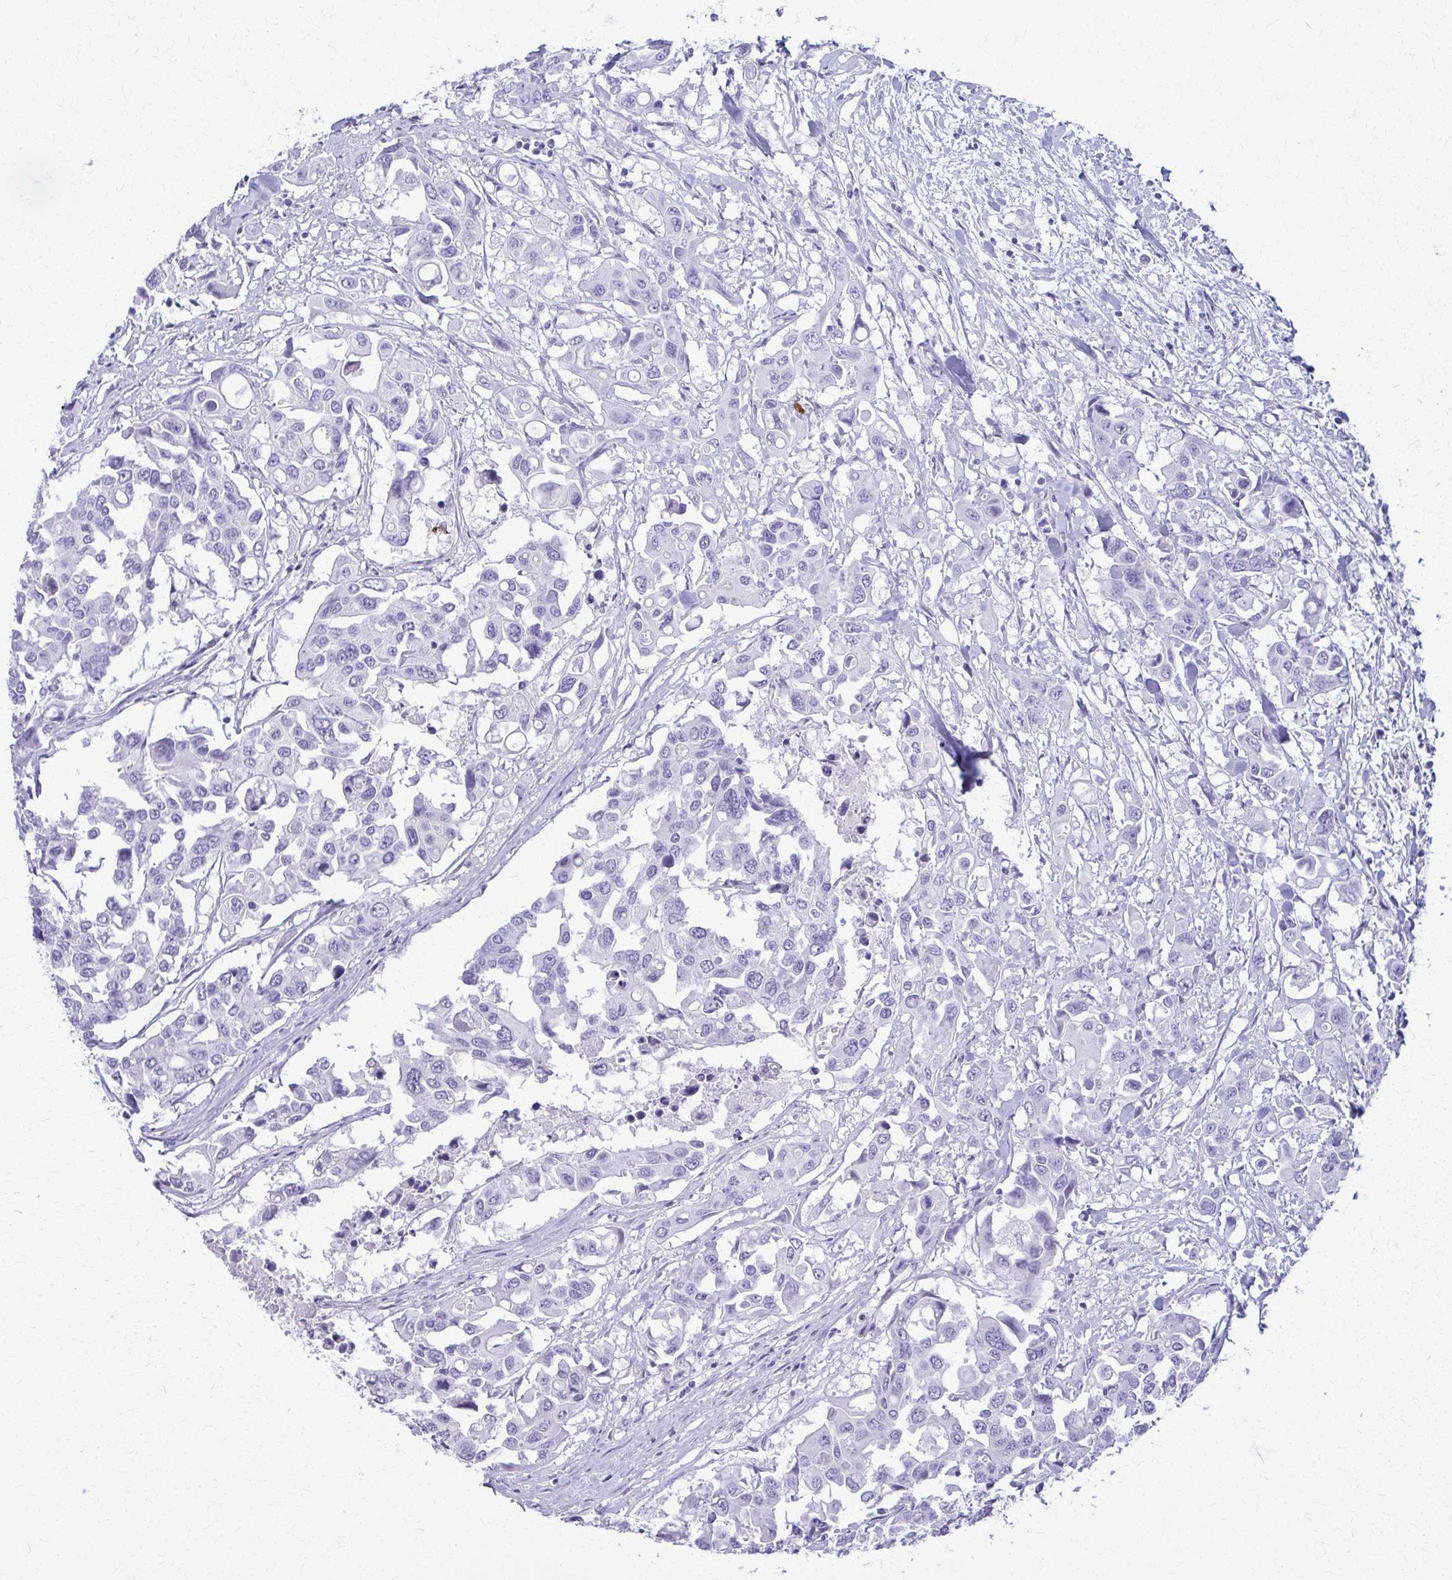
{"staining": {"intensity": "negative", "quantity": "none", "location": "none"}, "tissue": "colorectal cancer", "cell_type": "Tumor cells", "image_type": "cancer", "snomed": [{"axis": "morphology", "description": "Adenocarcinoma, NOS"}, {"axis": "topography", "description": "Colon"}], "caption": "DAB immunohistochemical staining of colorectal cancer demonstrates no significant expression in tumor cells.", "gene": "ACSM2B", "patient": {"sex": "male", "age": 77}}